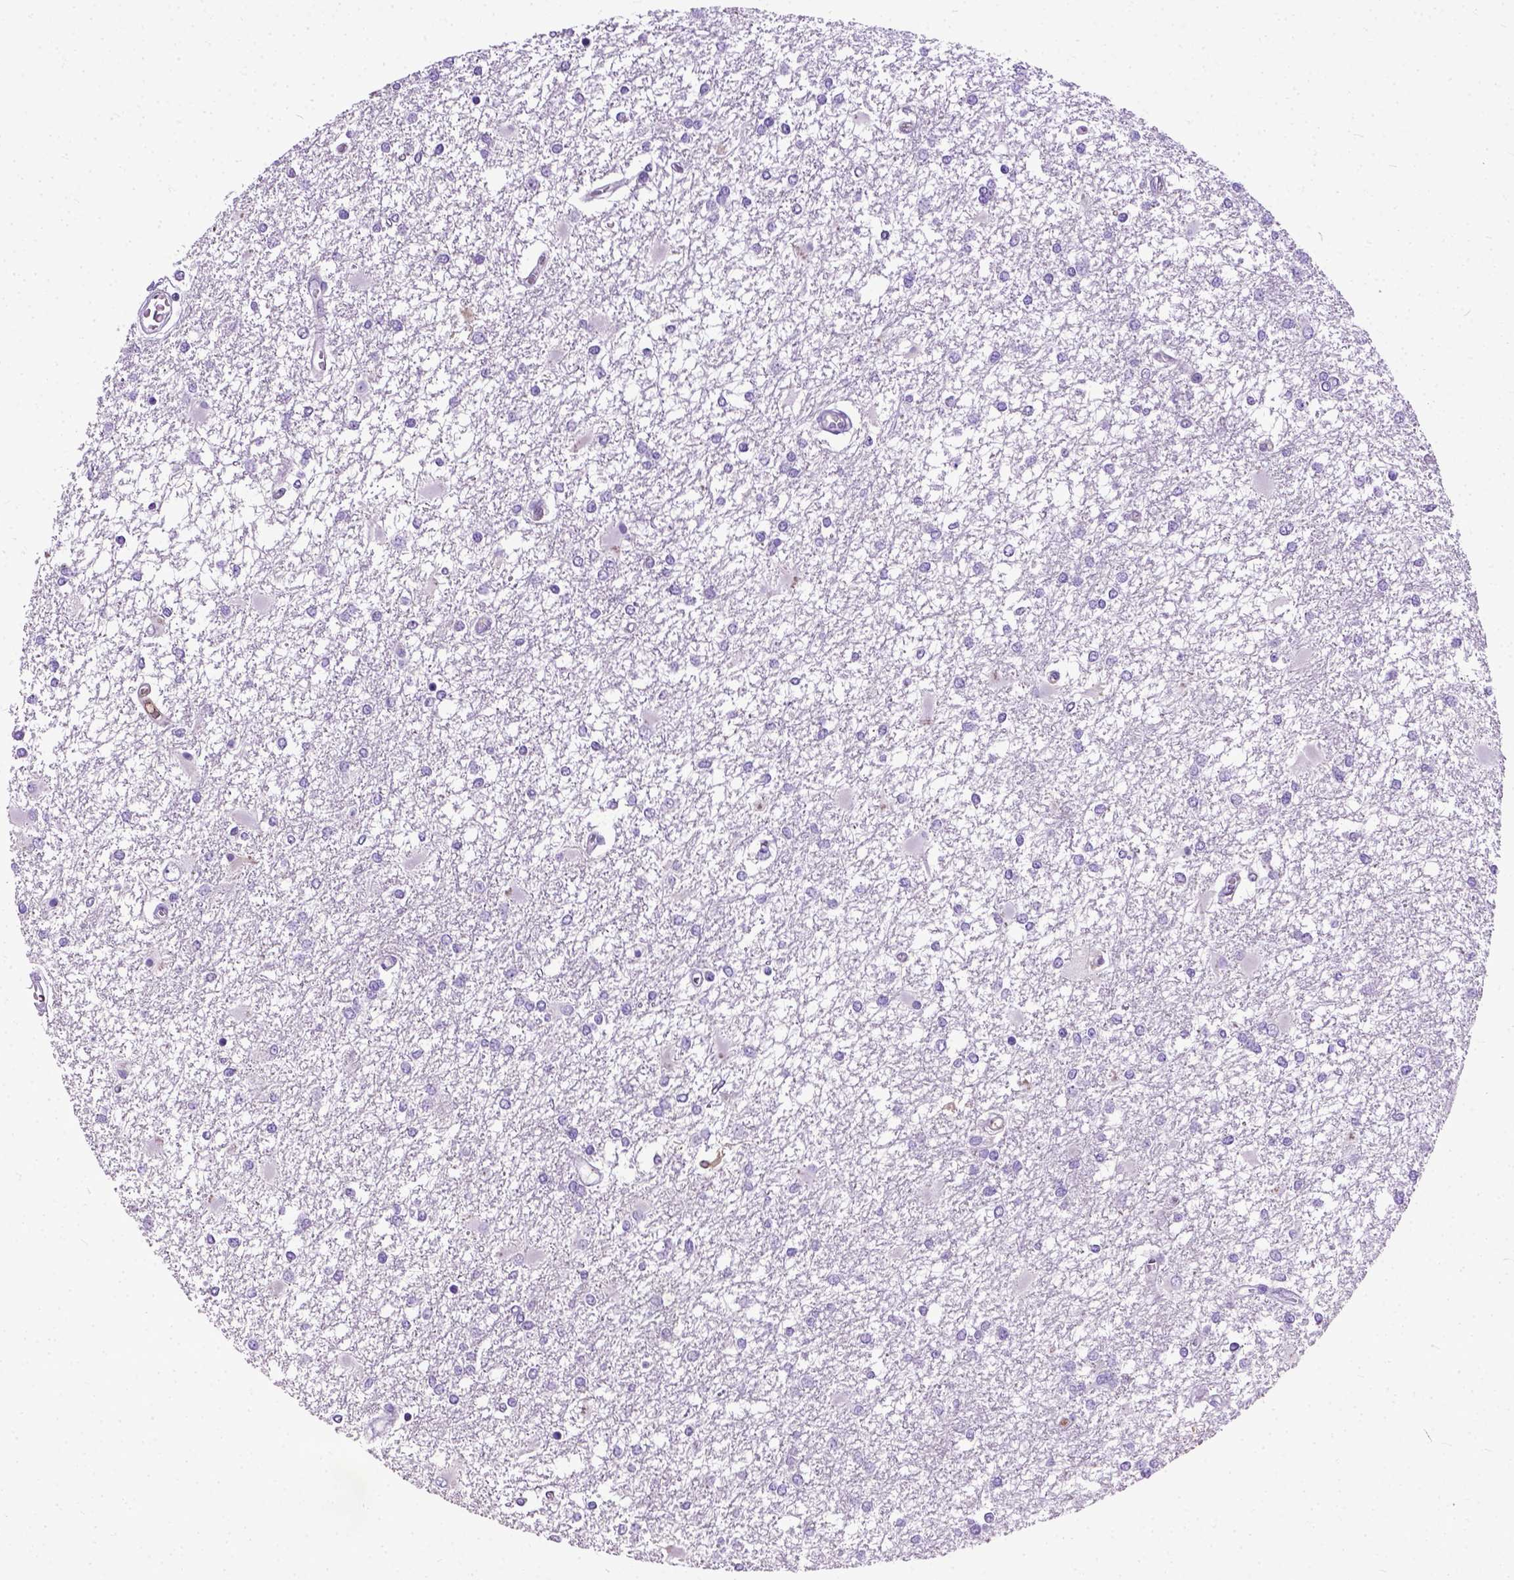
{"staining": {"intensity": "negative", "quantity": "none", "location": "none"}, "tissue": "glioma", "cell_type": "Tumor cells", "image_type": "cancer", "snomed": [{"axis": "morphology", "description": "Glioma, malignant, High grade"}, {"axis": "topography", "description": "Cerebral cortex"}], "caption": "DAB (3,3'-diaminobenzidine) immunohistochemical staining of human high-grade glioma (malignant) exhibits no significant positivity in tumor cells.", "gene": "ADAMTS8", "patient": {"sex": "male", "age": 79}}